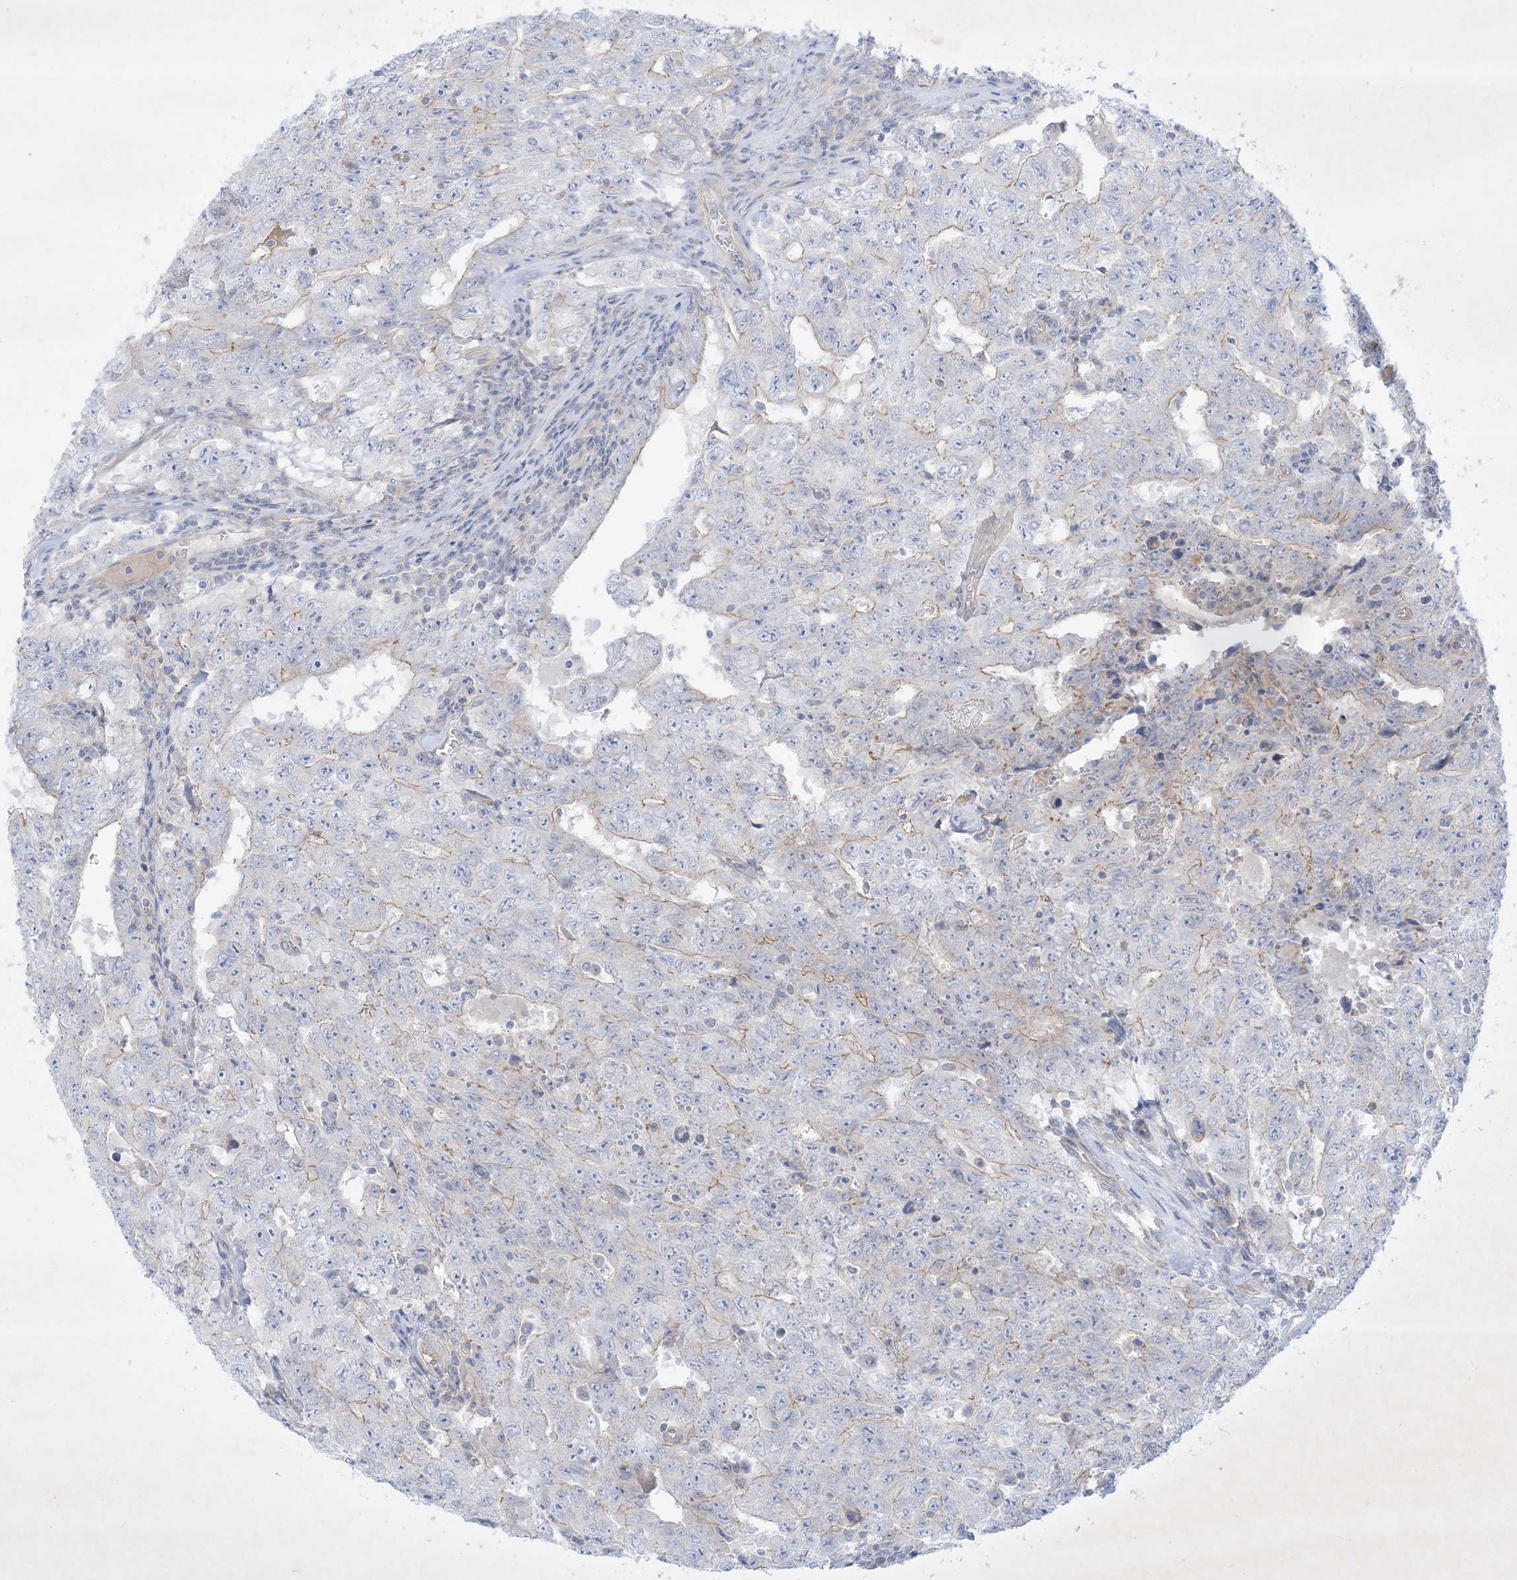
{"staining": {"intensity": "weak", "quantity": "<25%", "location": "cytoplasmic/membranous"}, "tissue": "testis cancer", "cell_type": "Tumor cells", "image_type": "cancer", "snomed": [{"axis": "morphology", "description": "Carcinoma, Embryonal, NOS"}, {"axis": "topography", "description": "Testis"}], "caption": "Human testis cancer (embryonal carcinoma) stained for a protein using IHC shows no positivity in tumor cells.", "gene": "PLEKHA3", "patient": {"sex": "male", "age": 26}}